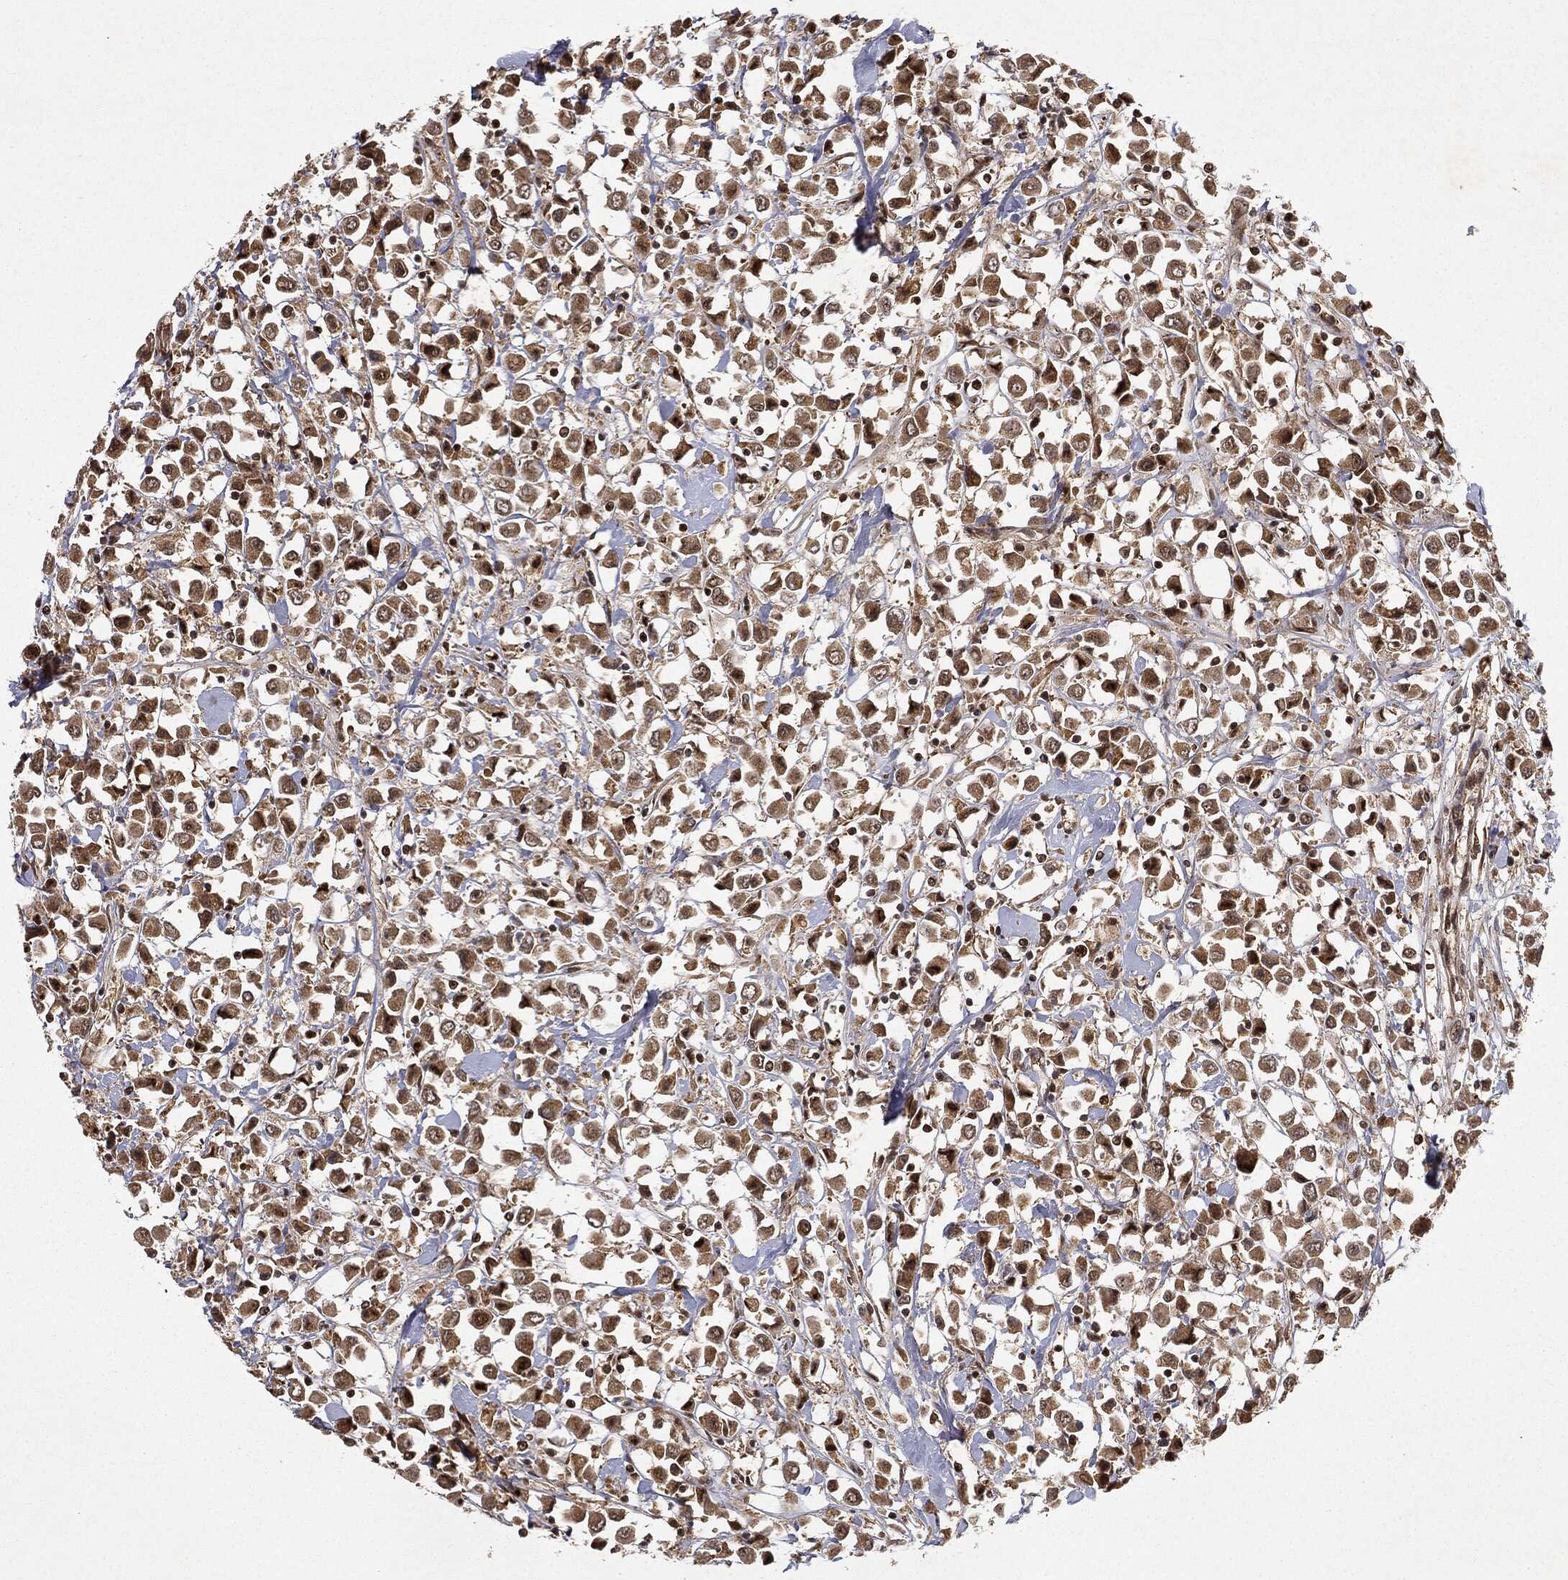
{"staining": {"intensity": "moderate", "quantity": ">75%", "location": "cytoplasmic/membranous"}, "tissue": "breast cancer", "cell_type": "Tumor cells", "image_type": "cancer", "snomed": [{"axis": "morphology", "description": "Duct carcinoma"}, {"axis": "topography", "description": "Breast"}], "caption": "Tumor cells exhibit moderate cytoplasmic/membranous positivity in about >75% of cells in breast cancer.", "gene": "ZNHIT6", "patient": {"sex": "female", "age": 61}}